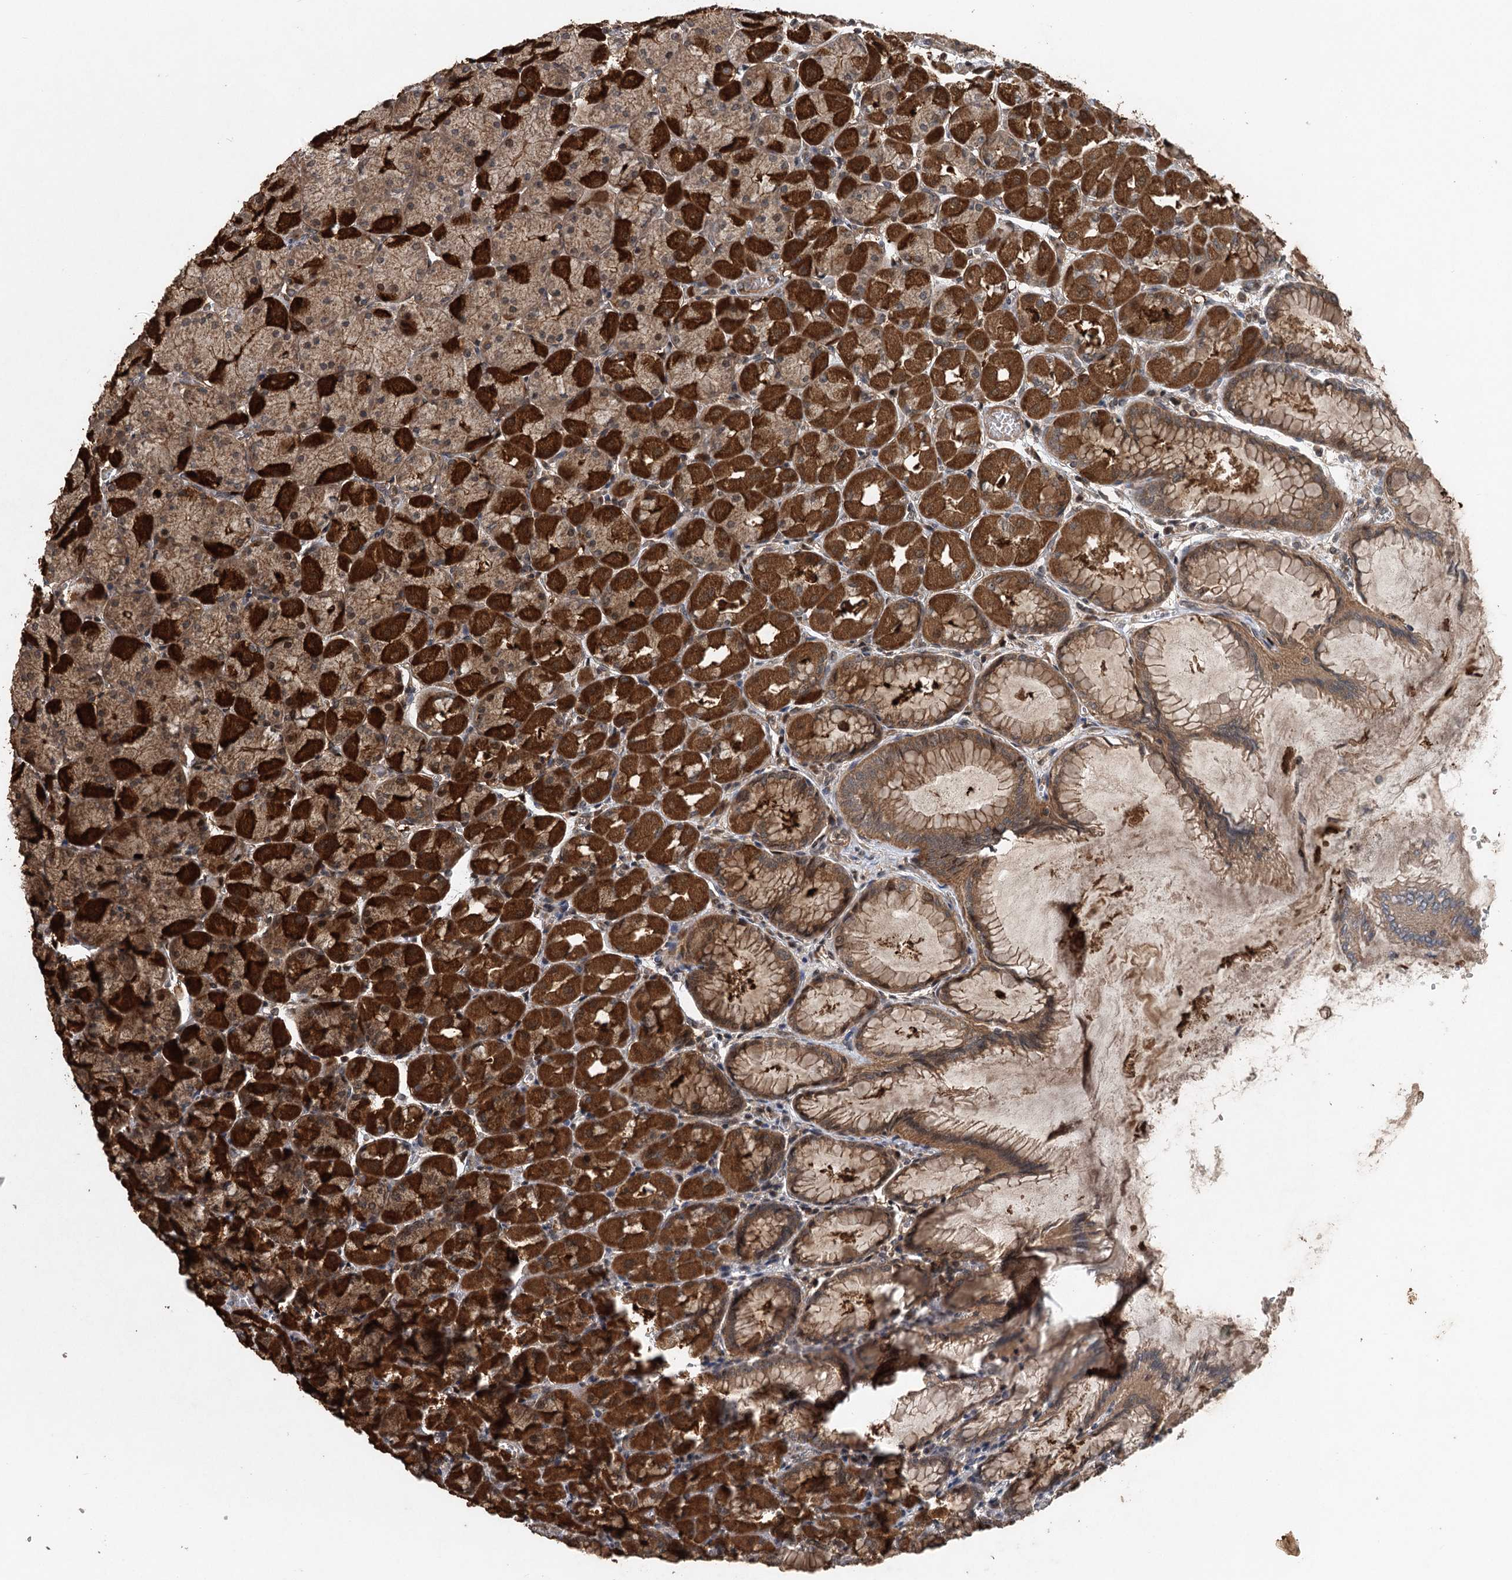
{"staining": {"intensity": "strong", "quantity": ">75%", "location": "cytoplasmic/membranous"}, "tissue": "stomach", "cell_type": "Glandular cells", "image_type": "normal", "snomed": [{"axis": "morphology", "description": "Normal tissue, NOS"}, {"axis": "topography", "description": "Stomach, upper"}], "caption": "Protein staining of normal stomach reveals strong cytoplasmic/membranous staining in approximately >75% of glandular cells.", "gene": "INSIG2", "patient": {"sex": "female", "age": 56}}